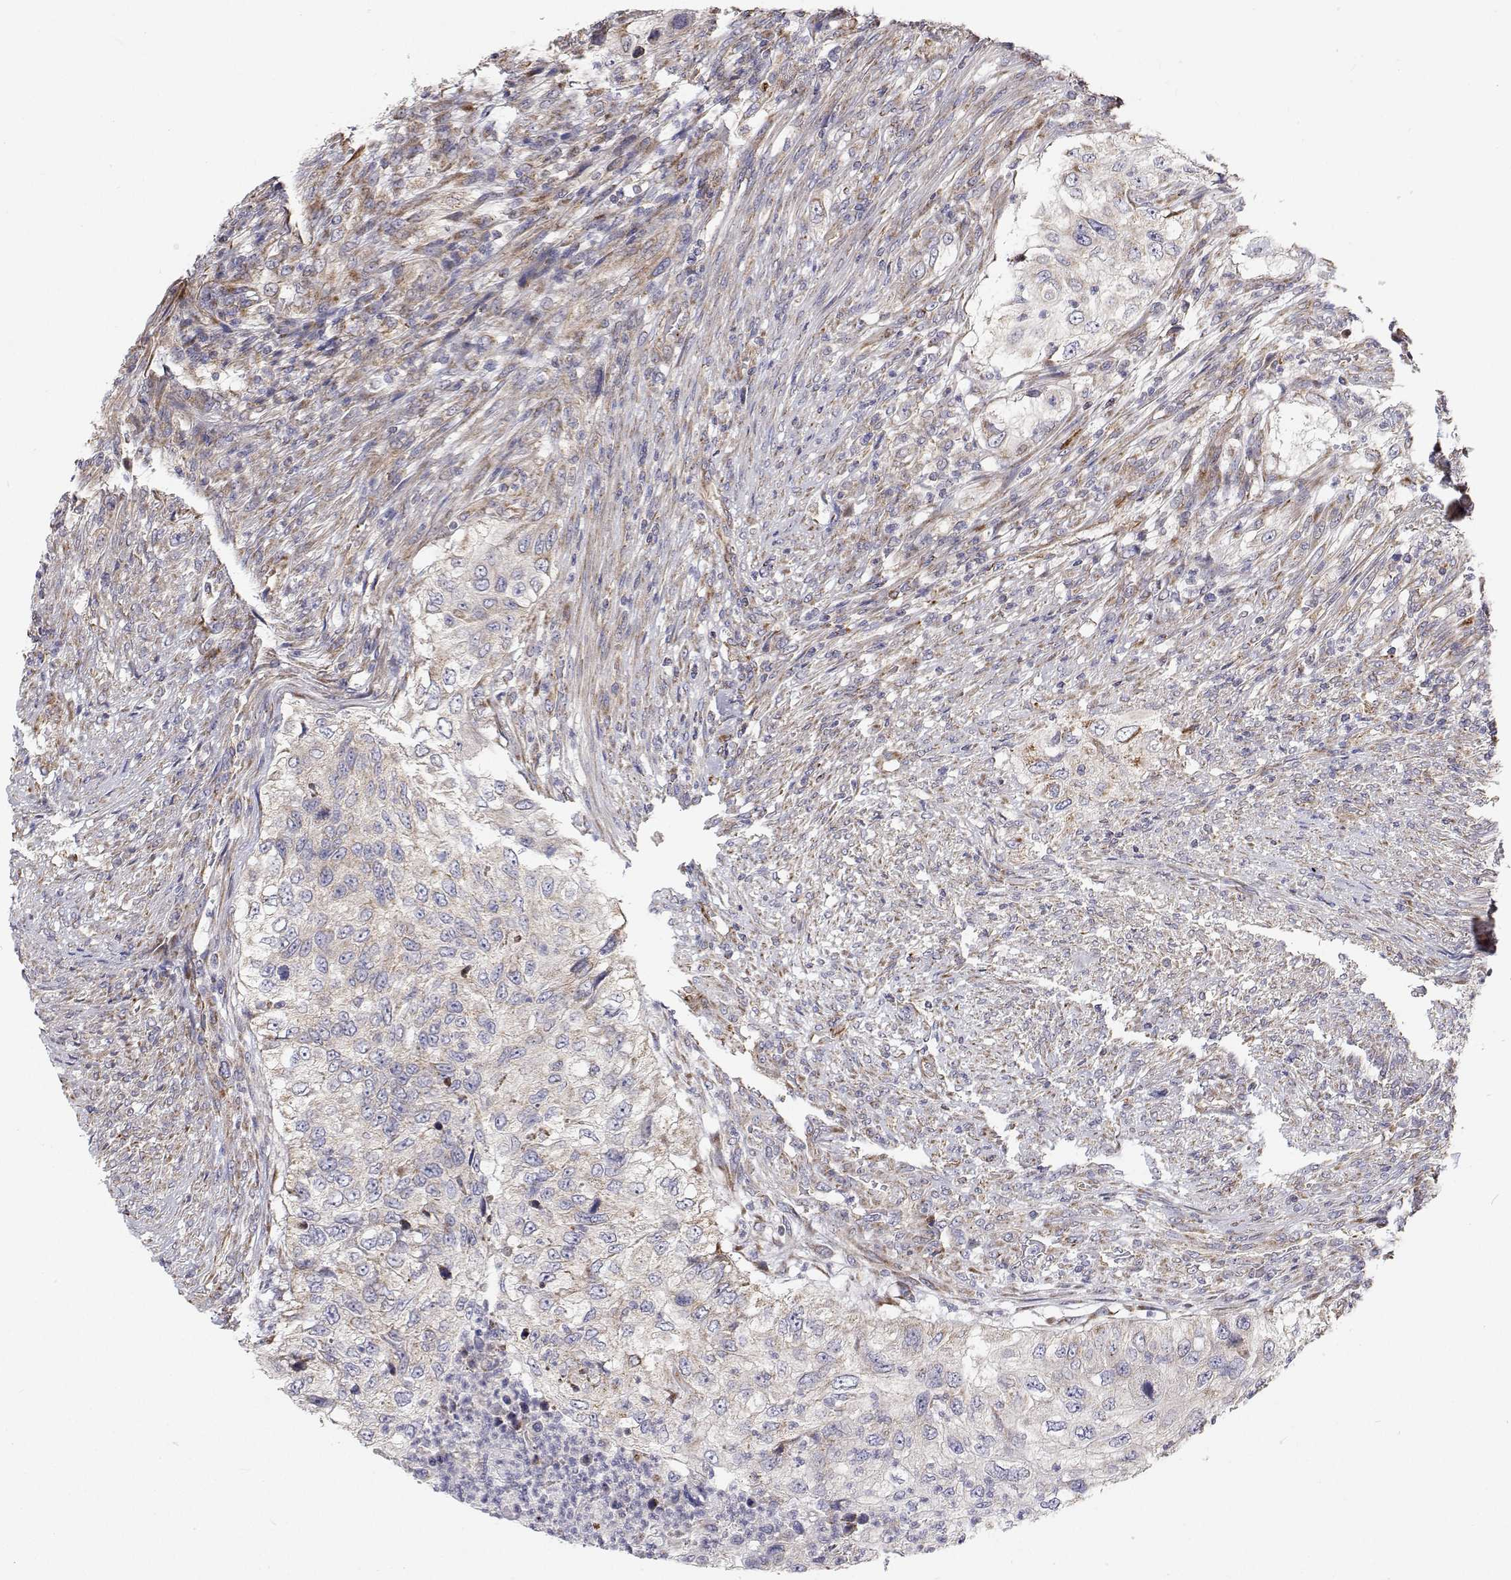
{"staining": {"intensity": "negative", "quantity": "none", "location": "none"}, "tissue": "urothelial cancer", "cell_type": "Tumor cells", "image_type": "cancer", "snomed": [{"axis": "morphology", "description": "Urothelial carcinoma, High grade"}, {"axis": "topography", "description": "Urinary bladder"}], "caption": "This is an immunohistochemistry image of human high-grade urothelial carcinoma. There is no positivity in tumor cells.", "gene": "SPICE1", "patient": {"sex": "female", "age": 60}}